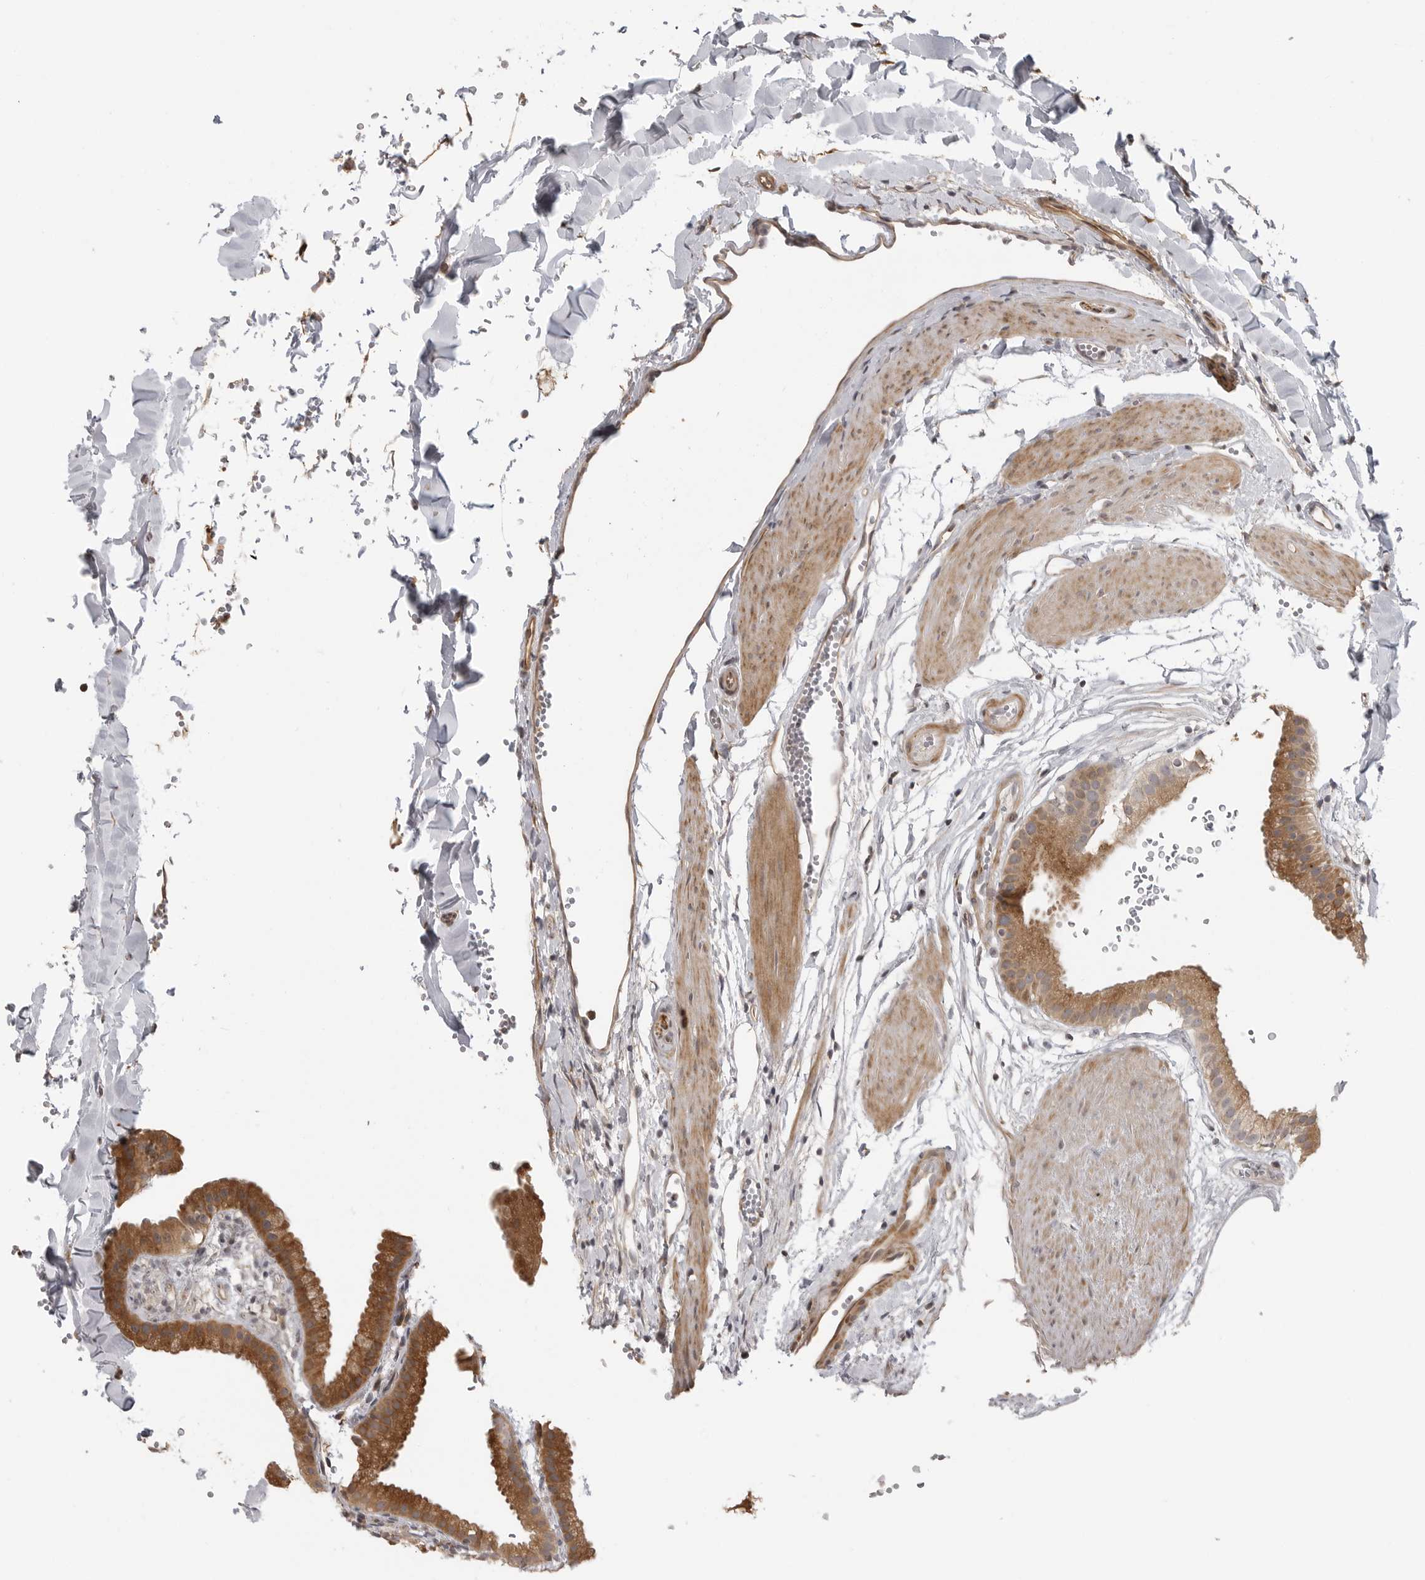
{"staining": {"intensity": "strong", "quantity": ">75%", "location": "cytoplasmic/membranous"}, "tissue": "gallbladder", "cell_type": "Glandular cells", "image_type": "normal", "snomed": [{"axis": "morphology", "description": "Normal tissue, NOS"}, {"axis": "topography", "description": "Gallbladder"}], "caption": "Gallbladder stained for a protein demonstrates strong cytoplasmic/membranous positivity in glandular cells. (Brightfield microscopy of DAB IHC at high magnification).", "gene": "IDO1", "patient": {"sex": "female", "age": 64}}